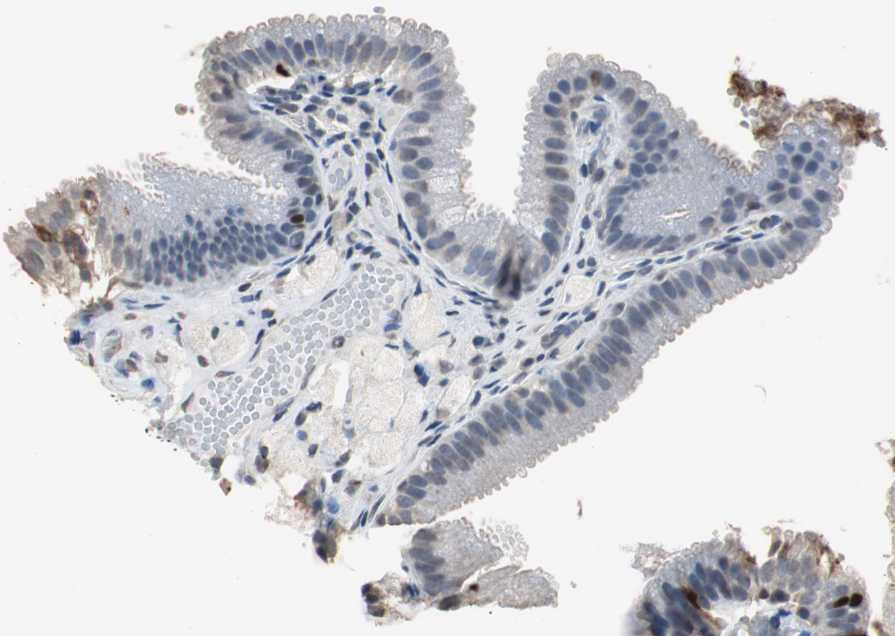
{"staining": {"intensity": "weak", "quantity": "<25%", "location": "cytoplasmic/membranous,nuclear"}, "tissue": "gallbladder", "cell_type": "Glandular cells", "image_type": "normal", "snomed": [{"axis": "morphology", "description": "Normal tissue, NOS"}, {"axis": "topography", "description": "Gallbladder"}], "caption": "The IHC photomicrograph has no significant staining in glandular cells of gallbladder.", "gene": "TOP2A", "patient": {"sex": "female", "age": 24}}